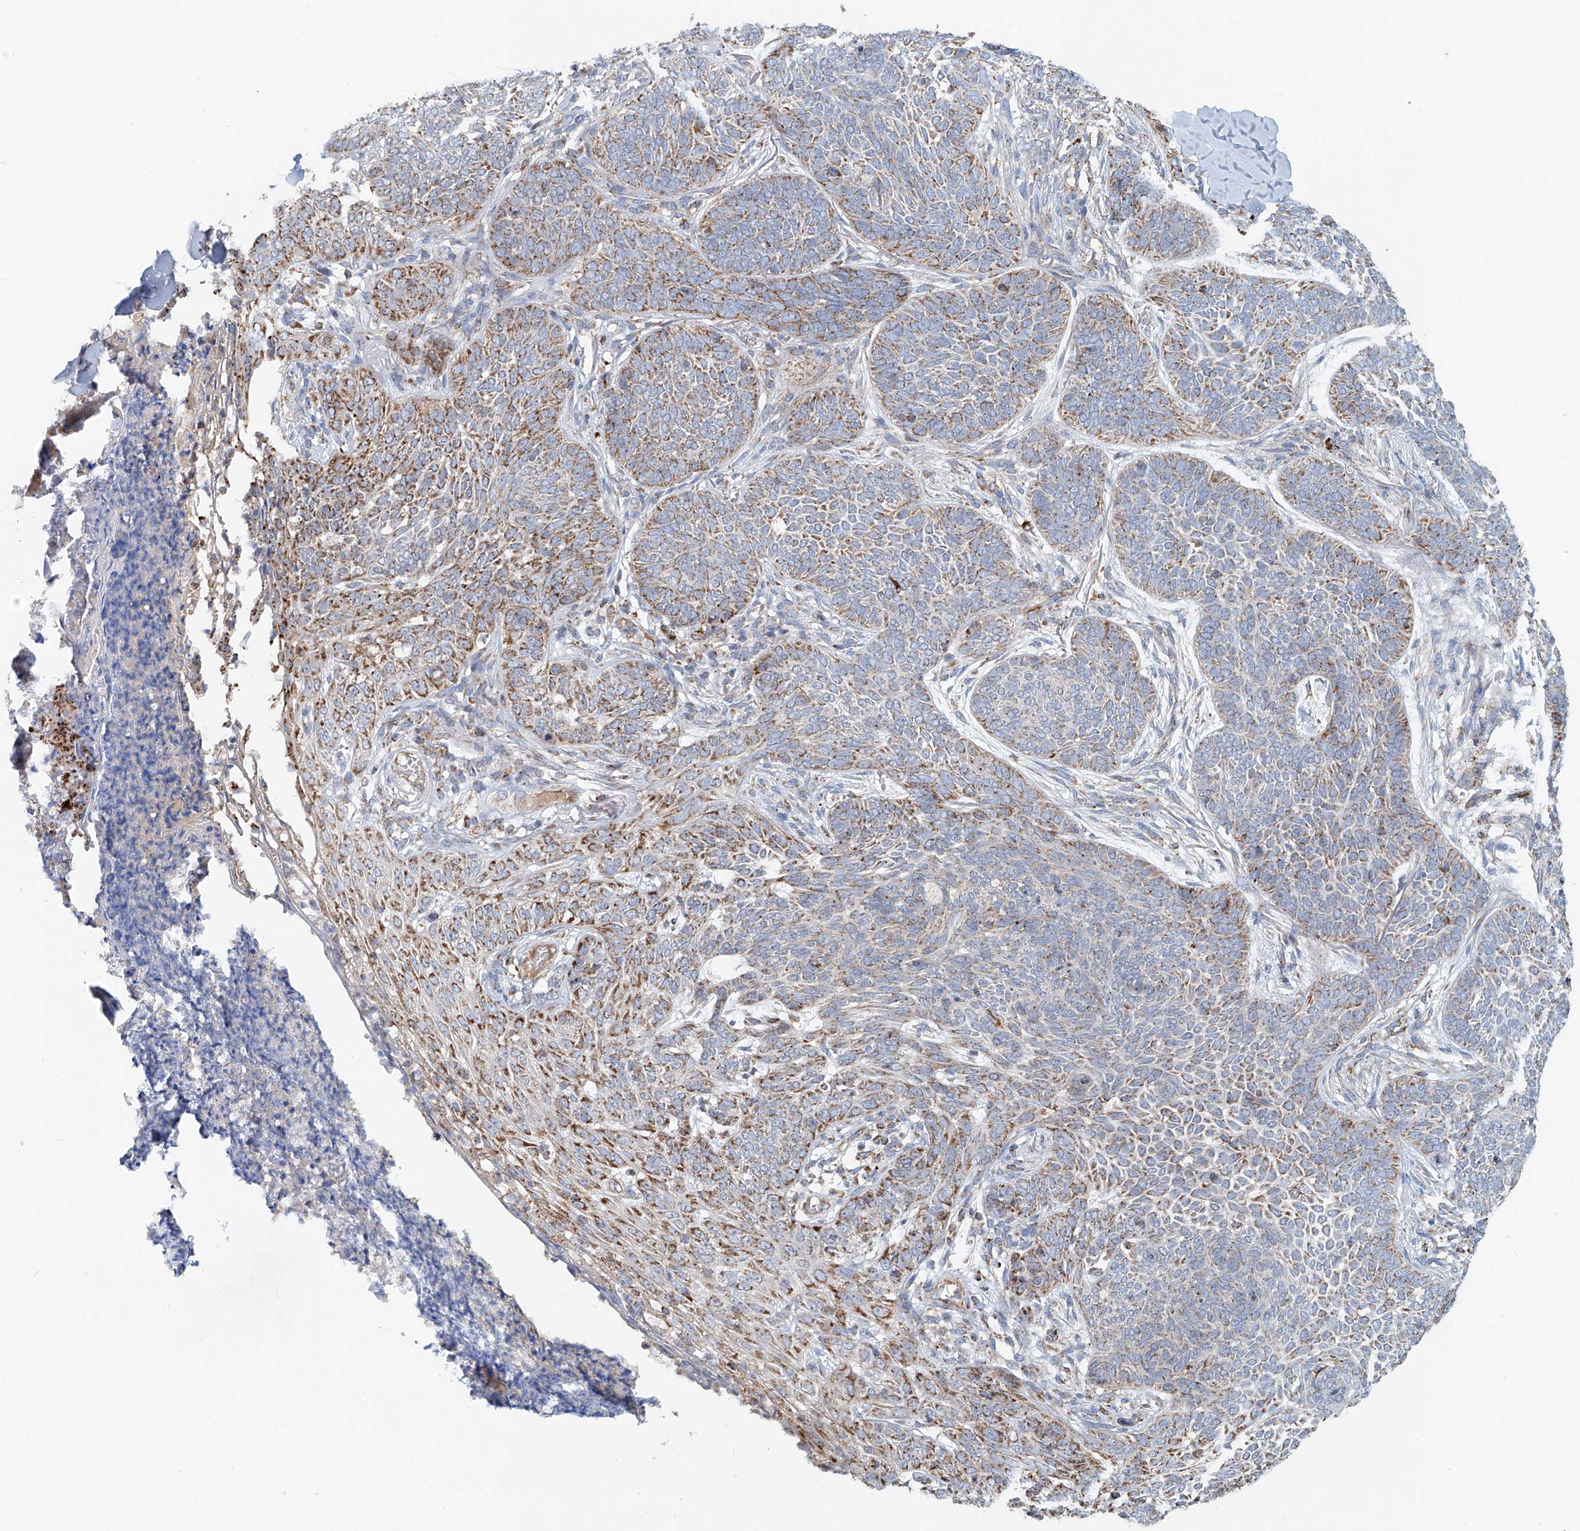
{"staining": {"intensity": "moderate", "quantity": "25%-75%", "location": "cytoplasmic/membranous"}, "tissue": "skin cancer", "cell_type": "Tumor cells", "image_type": "cancer", "snomed": [{"axis": "morphology", "description": "Basal cell carcinoma"}, {"axis": "topography", "description": "Skin"}], "caption": "Skin cancer stained with DAB immunohistochemistry (IHC) displays medium levels of moderate cytoplasmic/membranous expression in approximately 25%-75% of tumor cells. The staining is performed using DAB brown chromogen to label protein expression. The nuclei are counter-stained blue using hematoxylin.", "gene": "CARD10", "patient": {"sex": "male", "age": 85}}